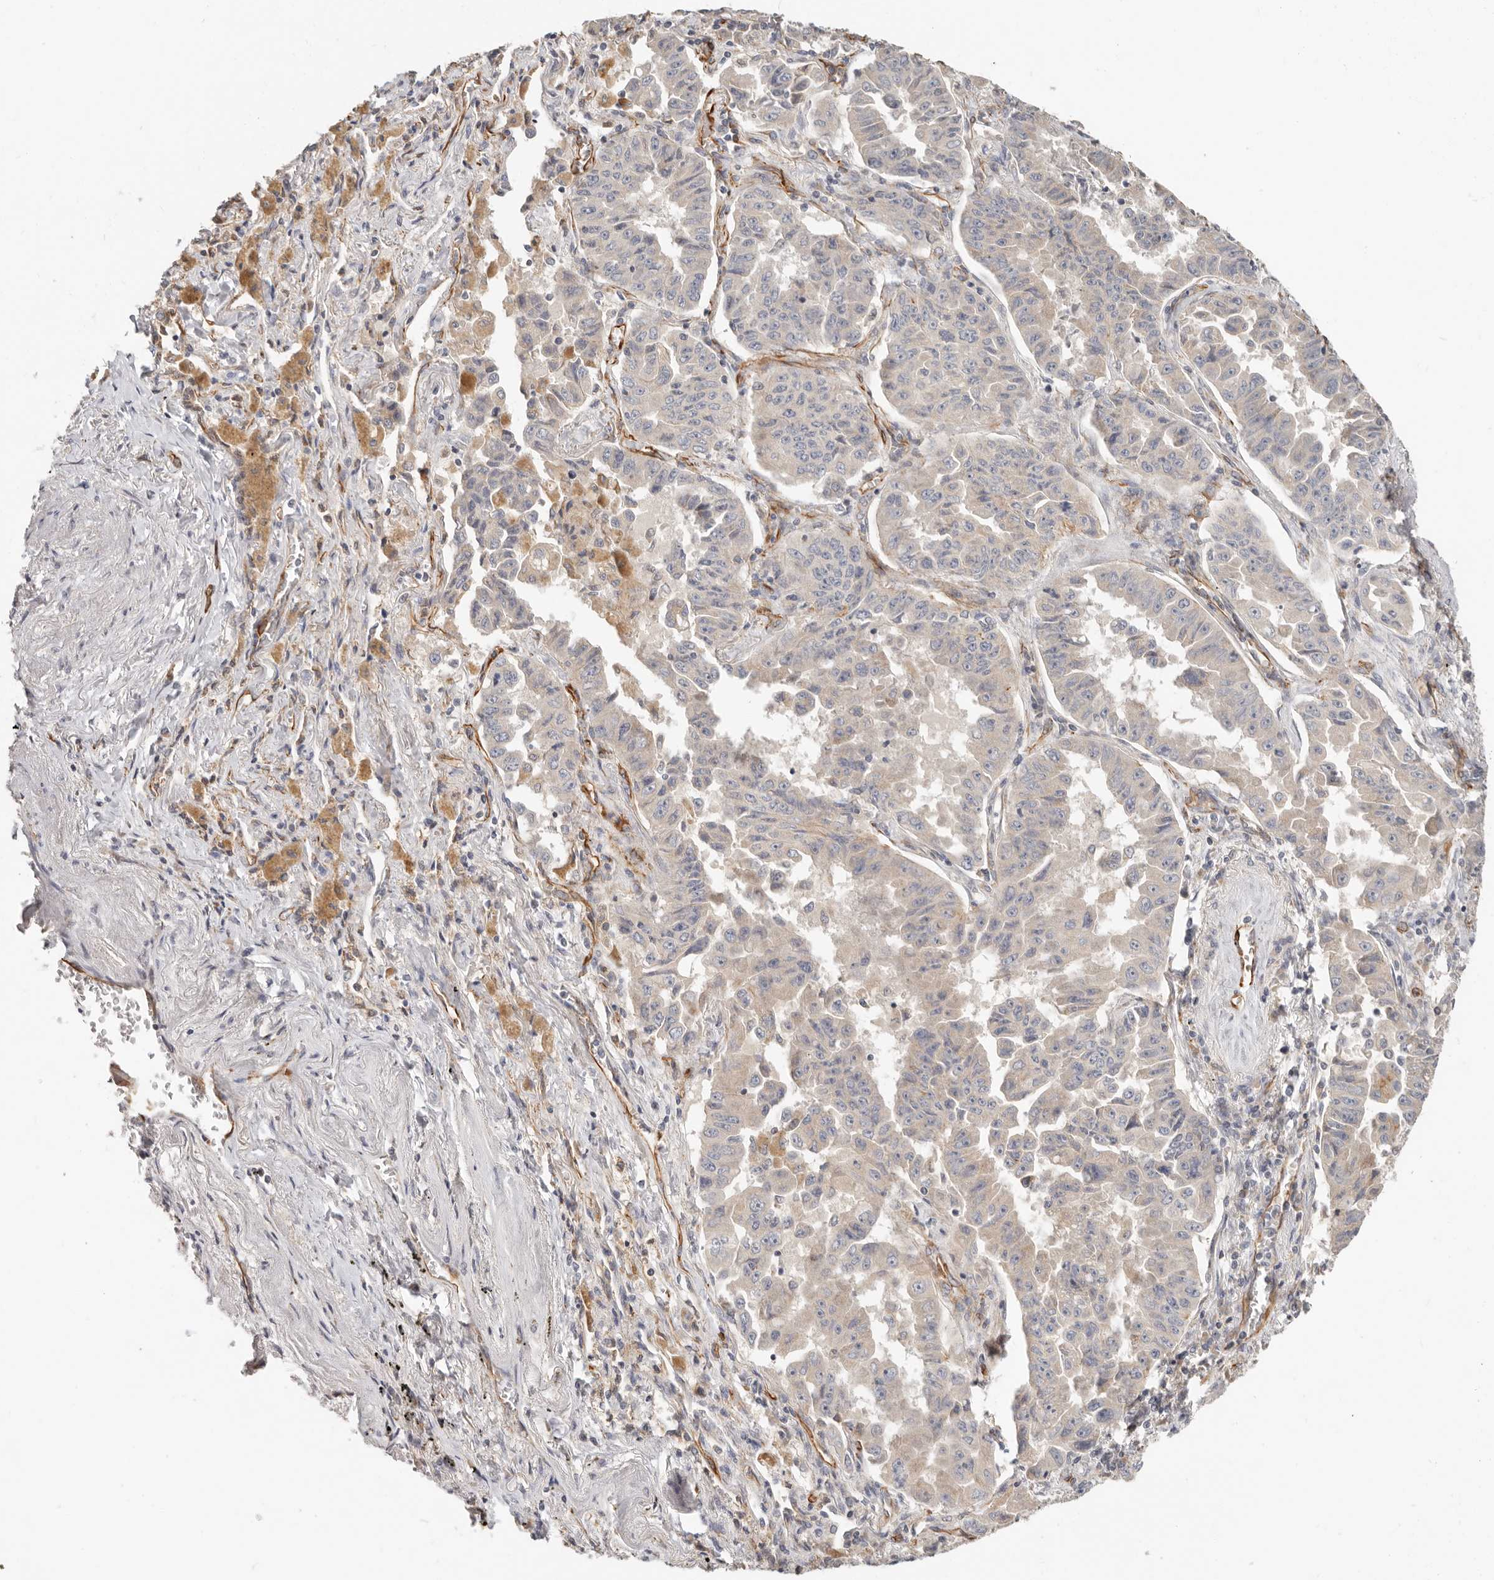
{"staining": {"intensity": "negative", "quantity": "none", "location": "none"}, "tissue": "lung cancer", "cell_type": "Tumor cells", "image_type": "cancer", "snomed": [{"axis": "morphology", "description": "Adenocarcinoma, NOS"}, {"axis": "topography", "description": "Lung"}], "caption": "DAB immunohistochemical staining of human lung adenocarcinoma shows no significant positivity in tumor cells. (Brightfield microscopy of DAB immunohistochemistry (IHC) at high magnification).", "gene": "SPRING1", "patient": {"sex": "female", "age": 51}}